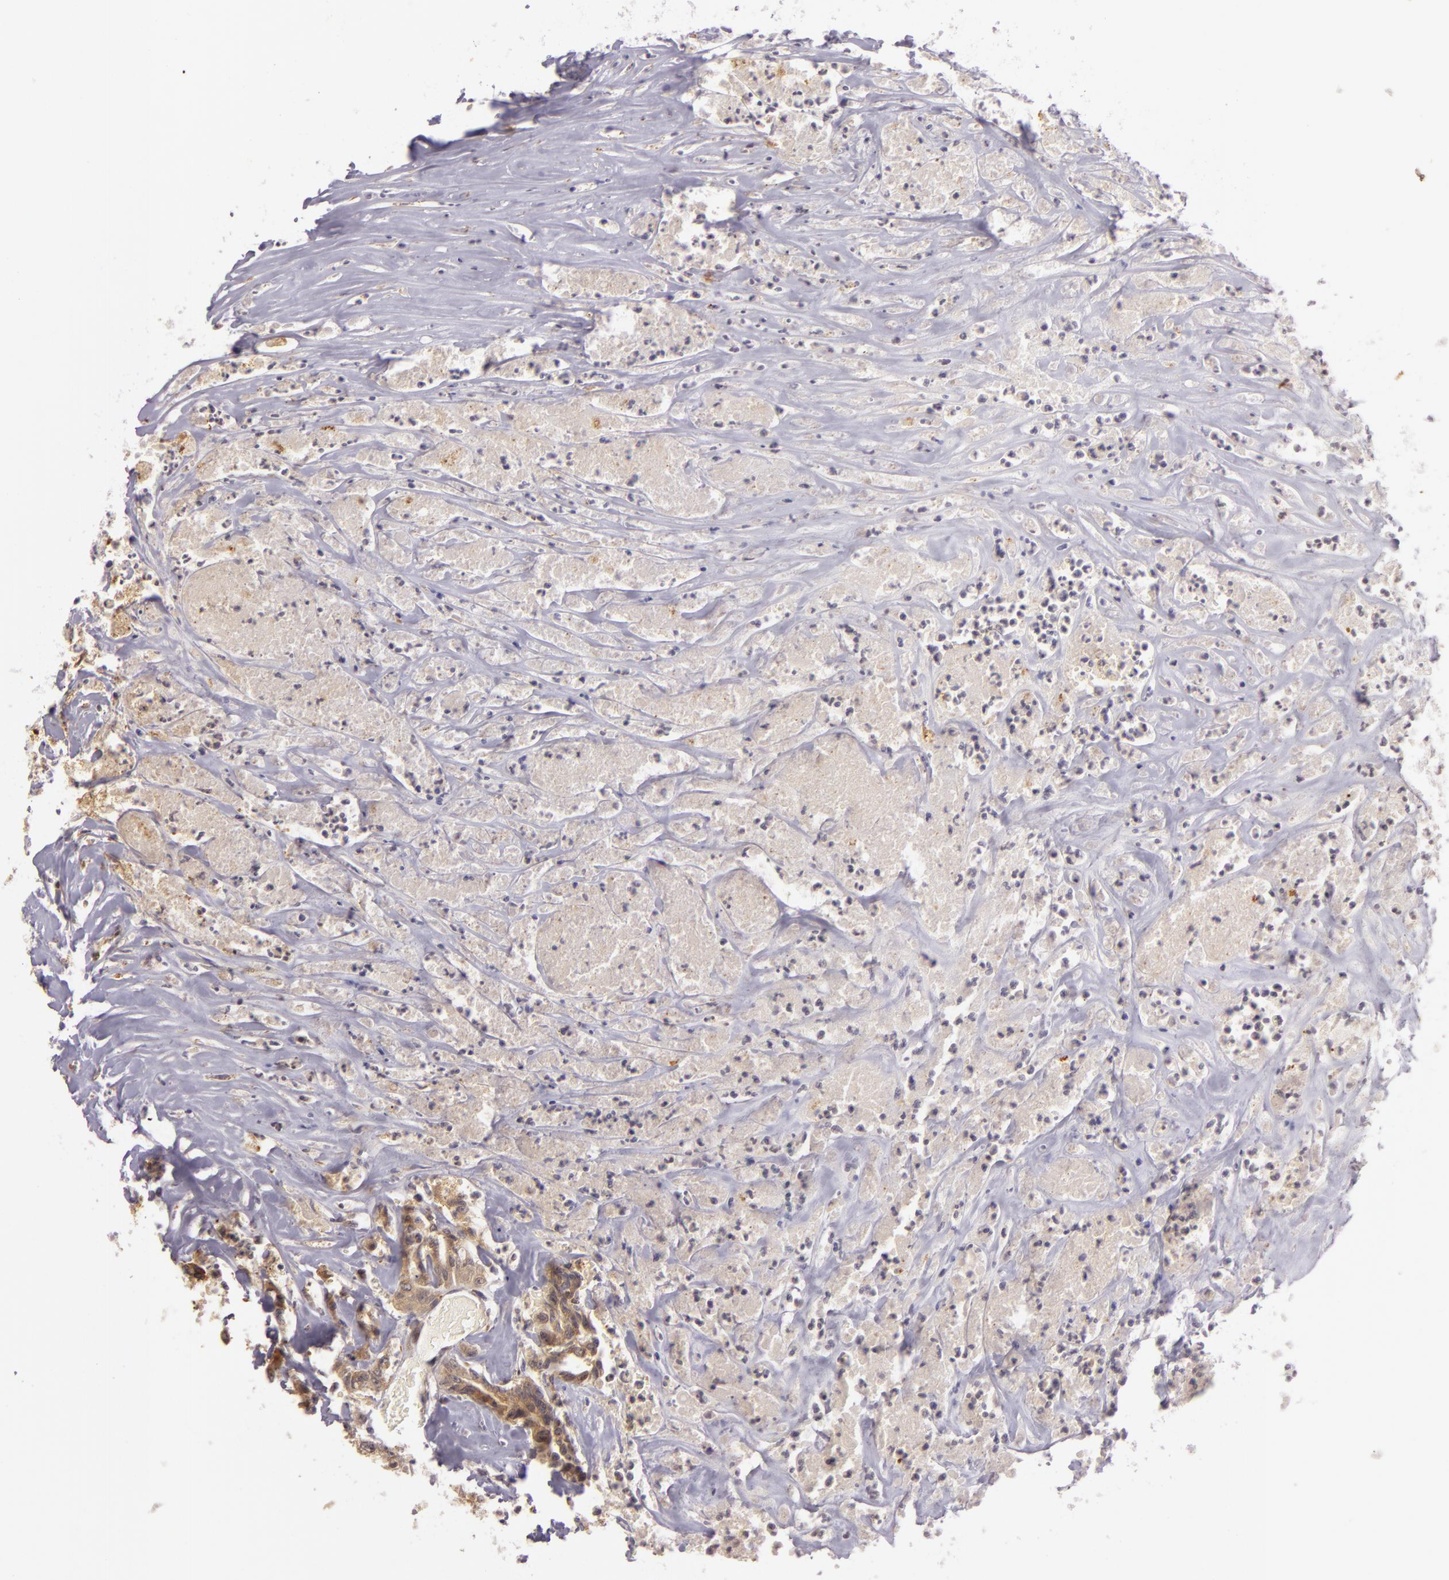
{"staining": {"intensity": "moderate", "quantity": ">75%", "location": "cytoplasmic/membranous"}, "tissue": "colorectal cancer", "cell_type": "Tumor cells", "image_type": "cancer", "snomed": [{"axis": "morphology", "description": "Adenocarcinoma, NOS"}, {"axis": "topography", "description": "Colon"}], "caption": "An immunohistochemistry (IHC) histopathology image of neoplastic tissue is shown. Protein staining in brown highlights moderate cytoplasmic/membranous positivity in colorectal cancer (adenocarcinoma) within tumor cells. The protein is shown in brown color, while the nuclei are stained blue.", "gene": "PPP1R3F", "patient": {"sex": "female", "age": 70}}